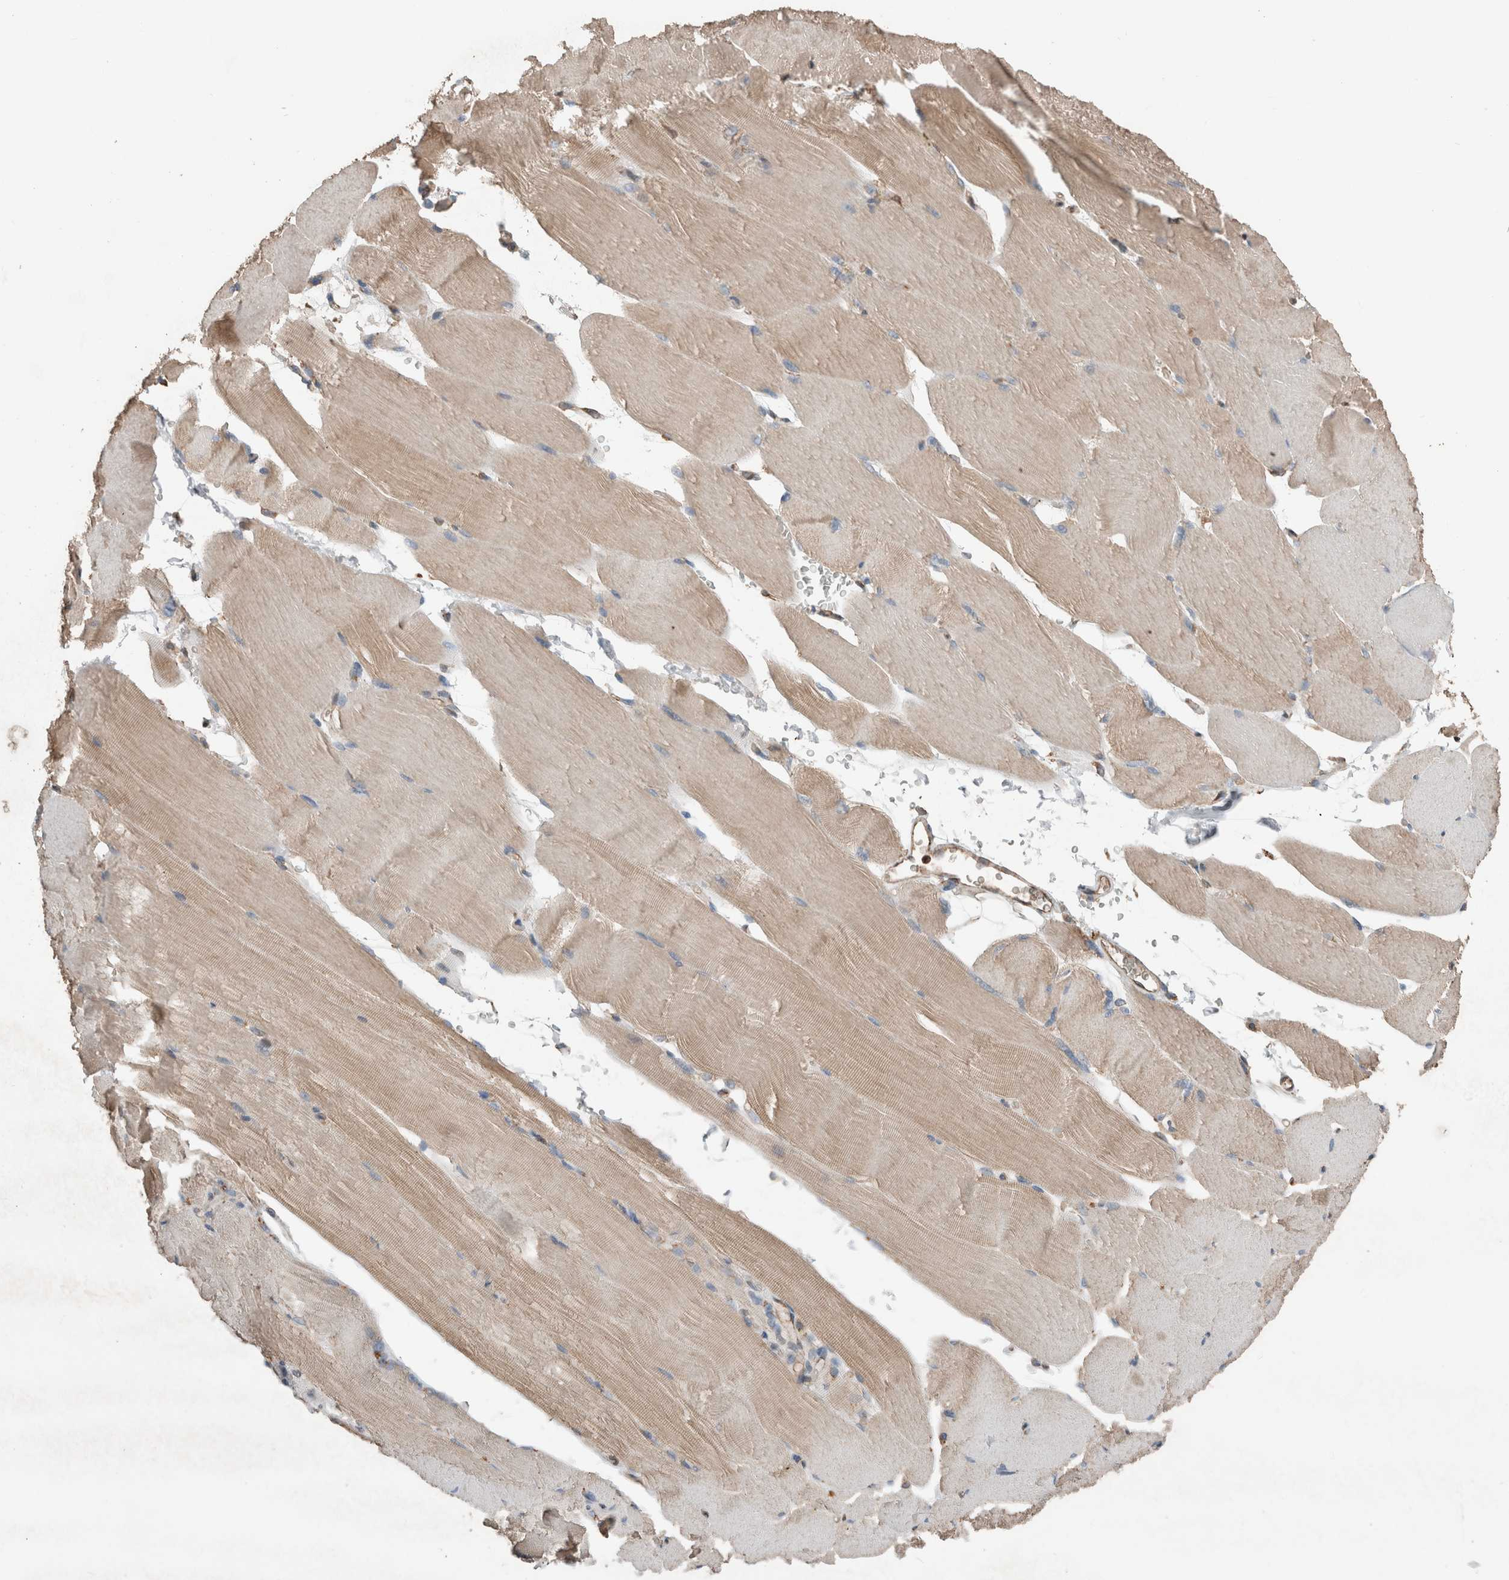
{"staining": {"intensity": "weak", "quantity": "25%-75%", "location": "cytoplasmic/membranous"}, "tissue": "skeletal muscle", "cell_type": "Myocytes", "image_type": "normal", "snomed": [{"axis": "morphology", "description": "Normal tissue, NOS"}, {"axis": "topography", "description": "Skeletal muscle"}, {"axis": "topography", "description": "Parathyroid gland"}], "caption": "DAB (3,3'-diaminobenzidine) immunohistochemical staining of unremarkable skeletal muscle displays weak cytoplasmic/membranous protein expression in about 25%-75% of myocytes.", "gene": "ERAP2", "patient": {"sex": "female", "age": 37}}